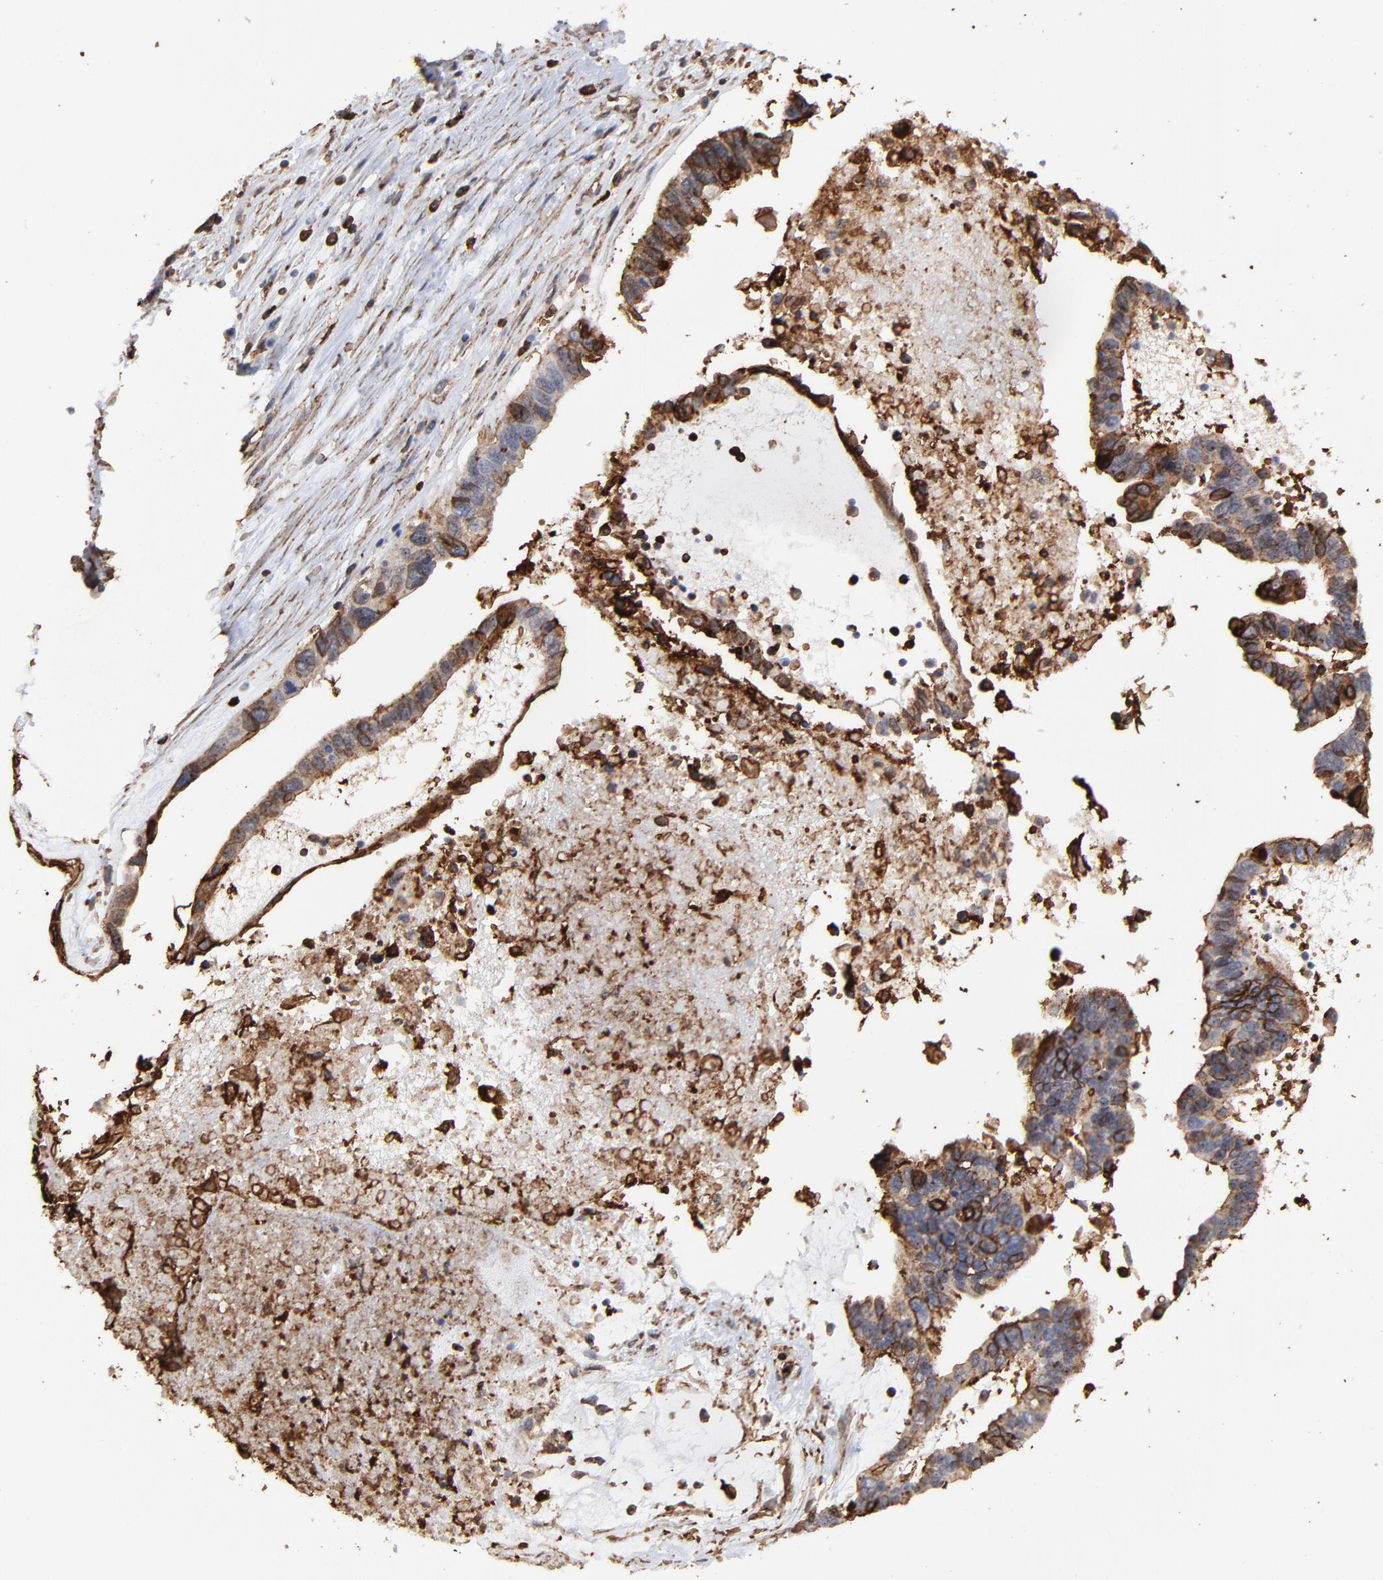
{"staining": {"intensity": "moderate", "quantity": "25%-75%", "location": "cytoplasmic/membranous,nuclear"}, "tissue": "ovarian cancer", "cell_type": "Tumor cells", "image_type": "cancer", "snomed": [{"axis": "morphology", "description": "Carcinoma, endometroid"}, {"axis": "morphology", "description": "Cystadenocarcinoma, serous, NOS"}, {"axis": "topography", "description": "Ovary"}], "caption": "There is medium levels of moderate cytoplasmic/membranous and nuclear expression in tumor cells of ovarian serous cystadenocarcinoma, as demonstrated by immunohistochemical staining (brown color).", "gene": "SLC6A14", "patient": {"sex": "female", "age": 45}}